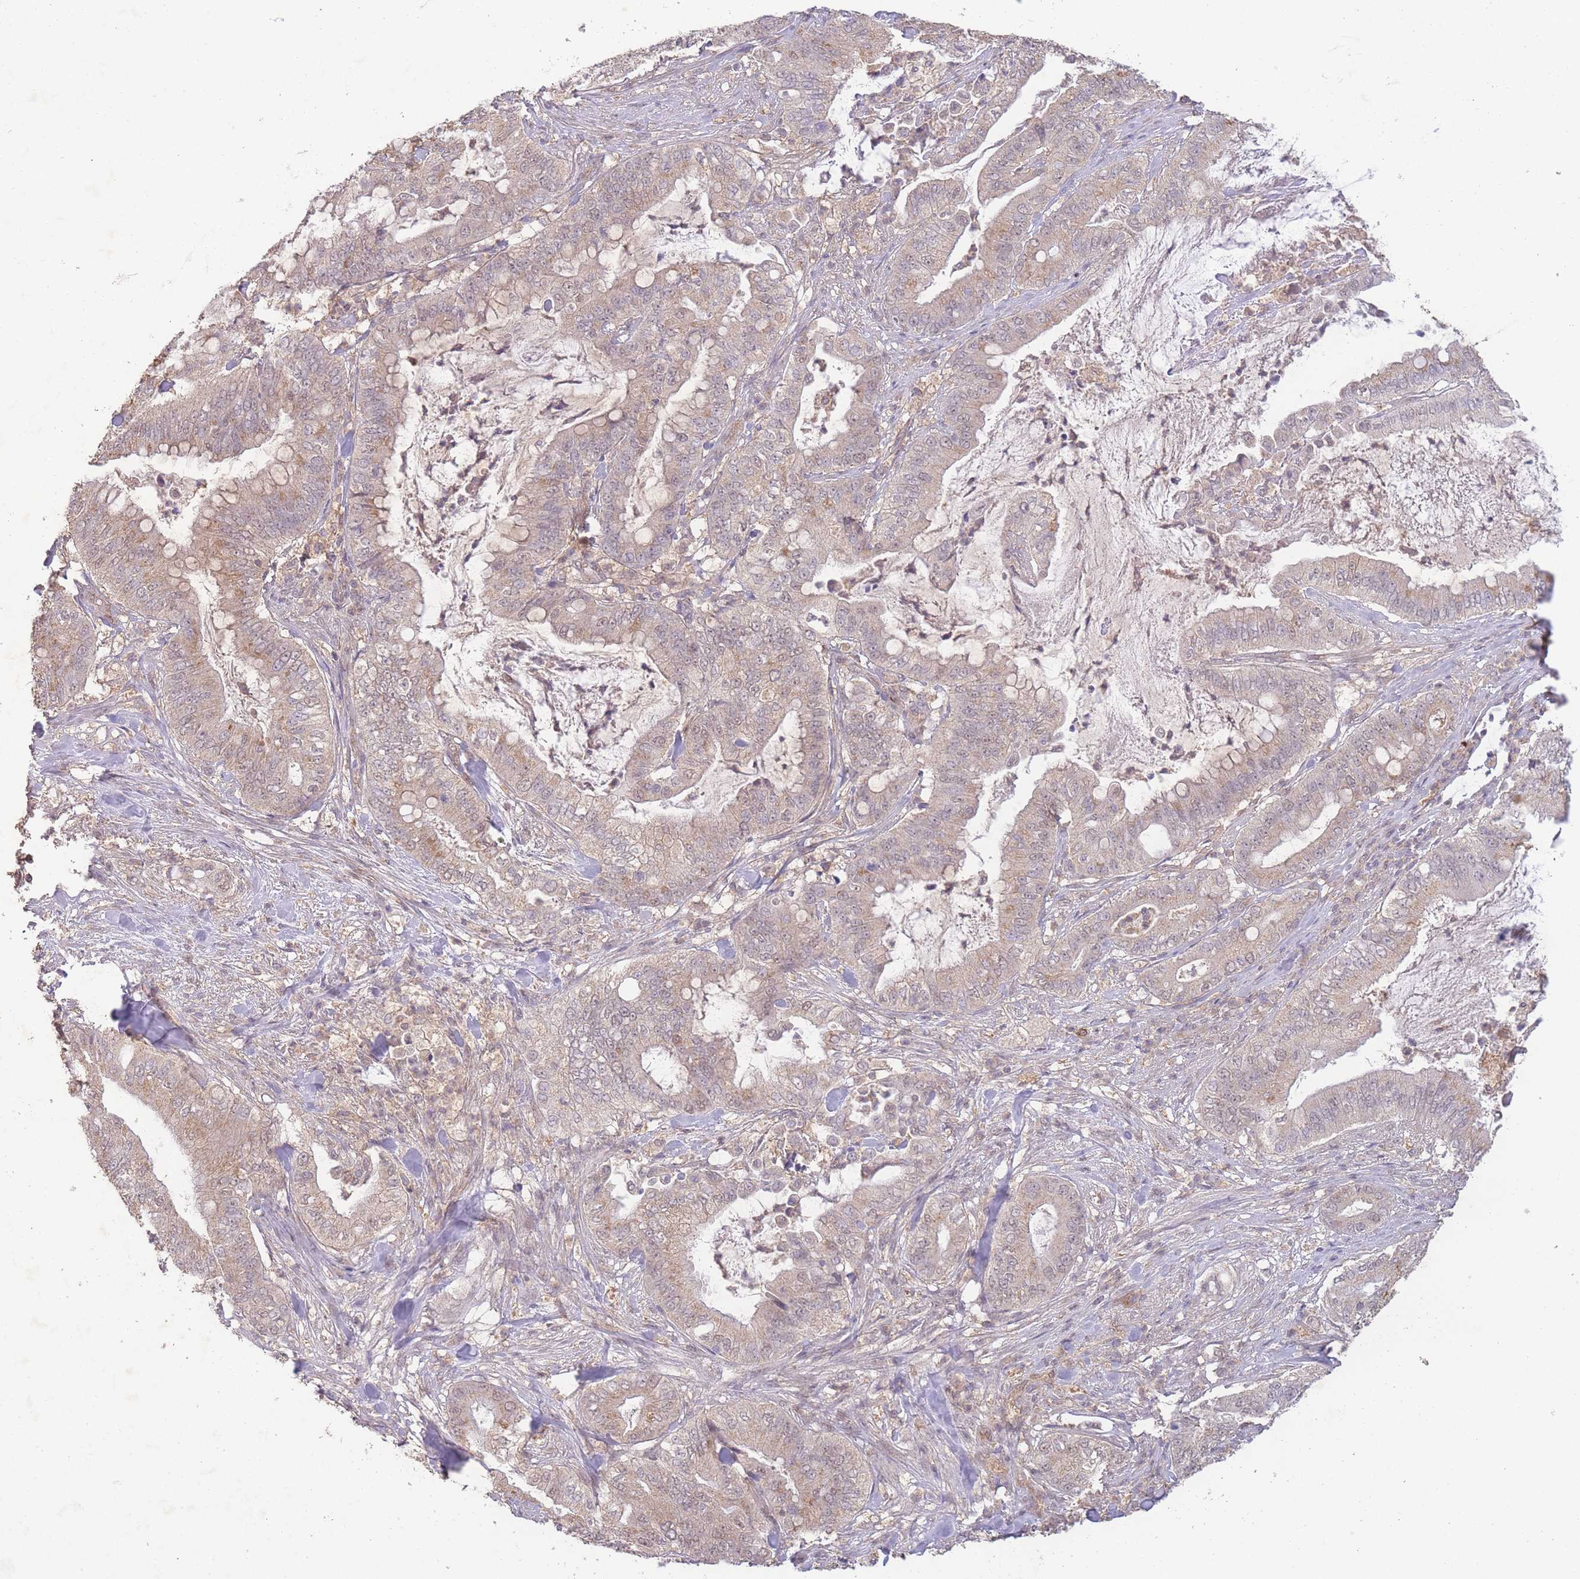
{"staining": {"intensity": "weak", "quantity": "<25%", "location": "cytoplasmic/membranous"}, "tissue": "pancreatic cancer", "cell_type": "Tumor cells", "image_type": "cancer", "snomed": [{"axis": "morphology", "description": "Adenocarcinoma, NOS"}, {"axis": "topography", "description": "Pancreas"}], "caption": "Tumor cells are negative for protein expression in human adenocarcinoma (pancreatic).", "gene": "RNF144B", "patient": {"sex": "male", "age": 71}}